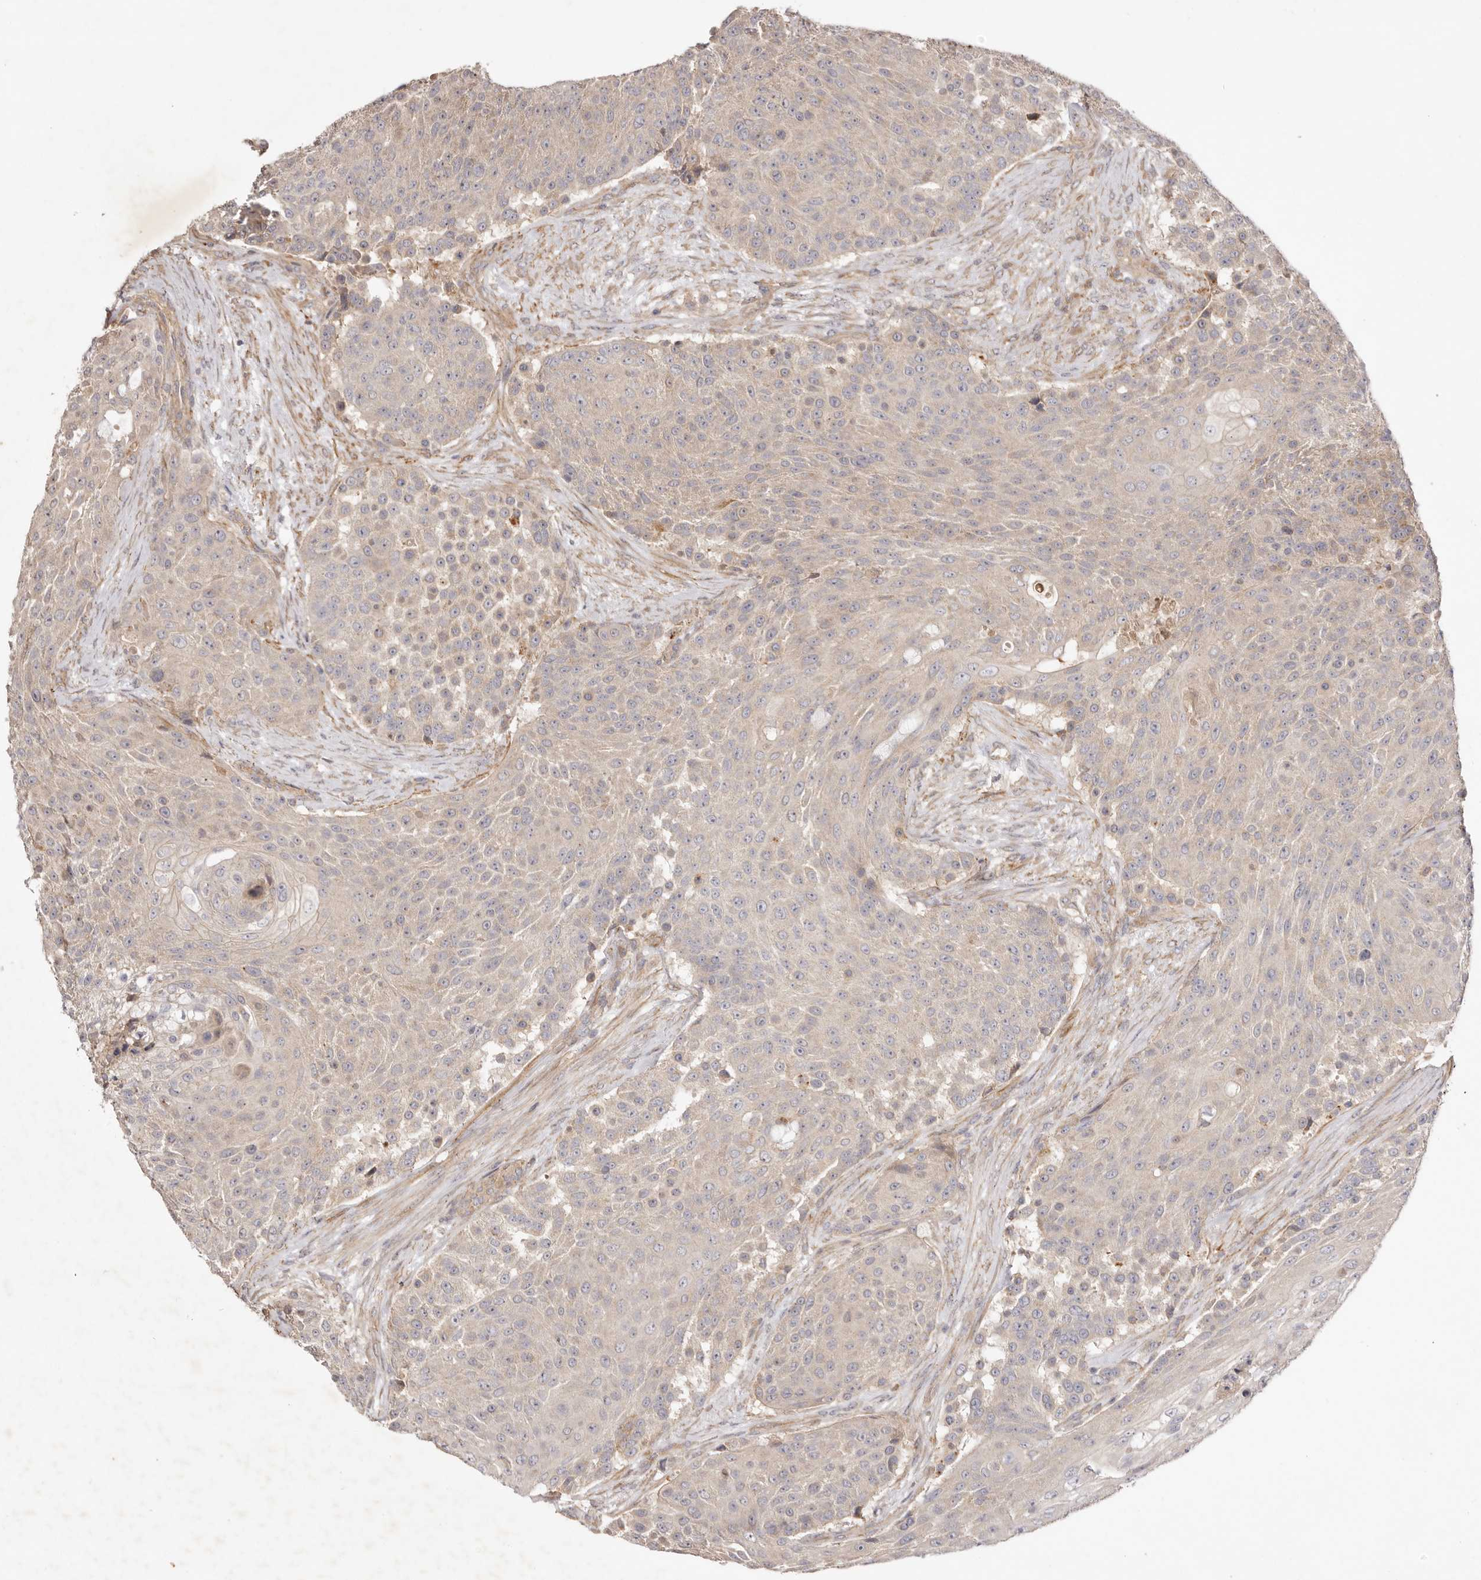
{"staining": {"intensity": "negative", "quantity": "none", "location": "none"}, "tissue": "urothelial cancer", "cell_type": "Tumor cells", "image_type": "cancer", "snomed": [{"axis": "morphology", "description": "Urothelial carcinoma, High grade"}, {"axis": "topography", "description": "Urinary bladder"}], "caption": "High power microscopy photomicrograph of an immunohistochemistry image of urothelial carcinoma (high-grade), revealing no significant positivity in tumor cells.", "gene": "ADAMTS9", "patient": {"sex": "female", "age": 63}}